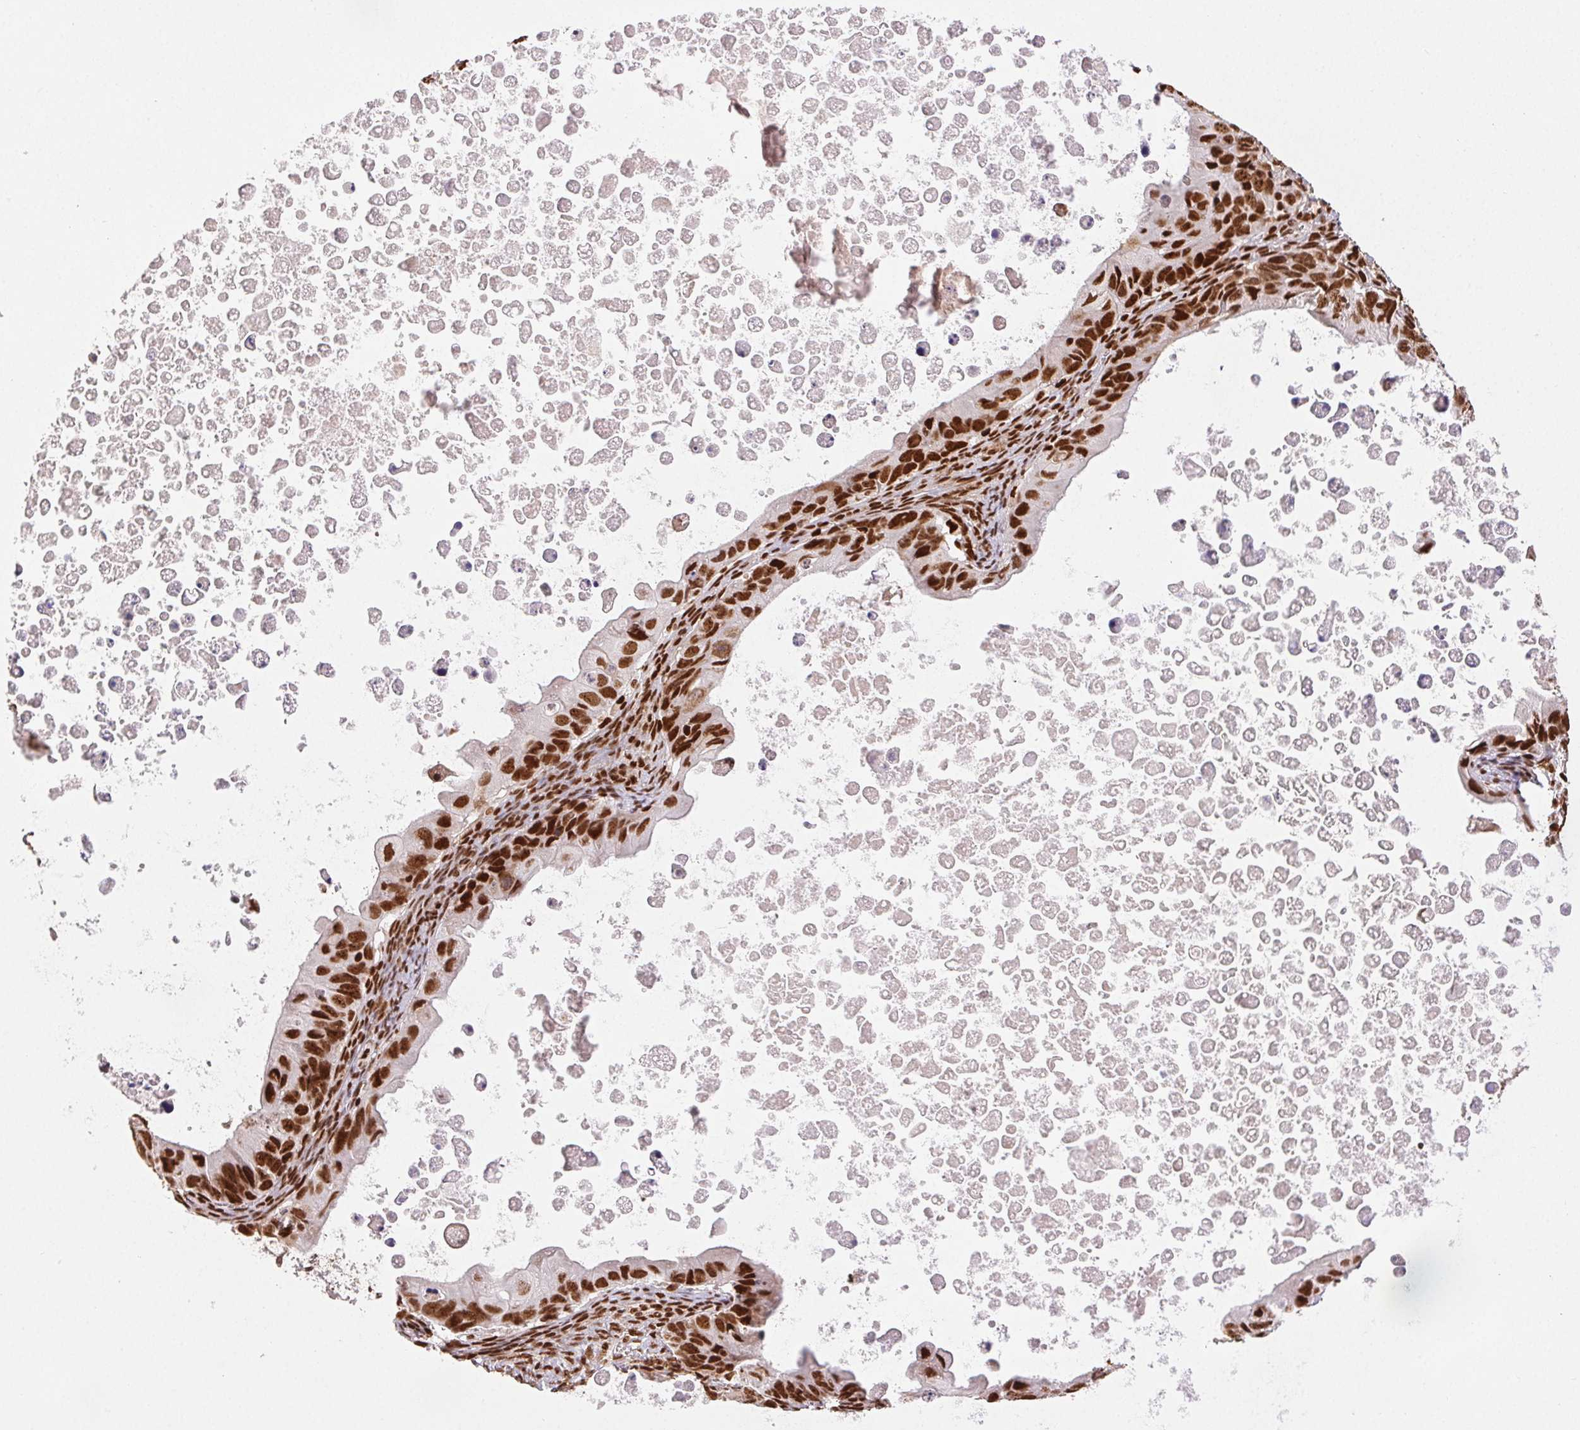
{"staining": {"intensity": "strong", "quantity": ">75%", "location": "nuclear"}, "tissue": "ovarian cancer", "cell_type": "Tumor cells", "image_type": "cancer", "snomed": [{"axis": "morphology", "description": "Cystadenocarcinoma, mucinous, NOS"}, {"axis": "topography", "description": "Ovary"}], "caption": "Ovarian cancer (mucinous cystadenocarcinoma) stained with immunohistochemistry (IHC) shows strong nuclear staining in about >75% of tumor cells. The staining was performed using DAB, with brown indicating positive protein expression. Nuclei are stained blue with hematoxylin.", "gene": "ZNF80", "patient": {"sex": "female", "age": 64}}